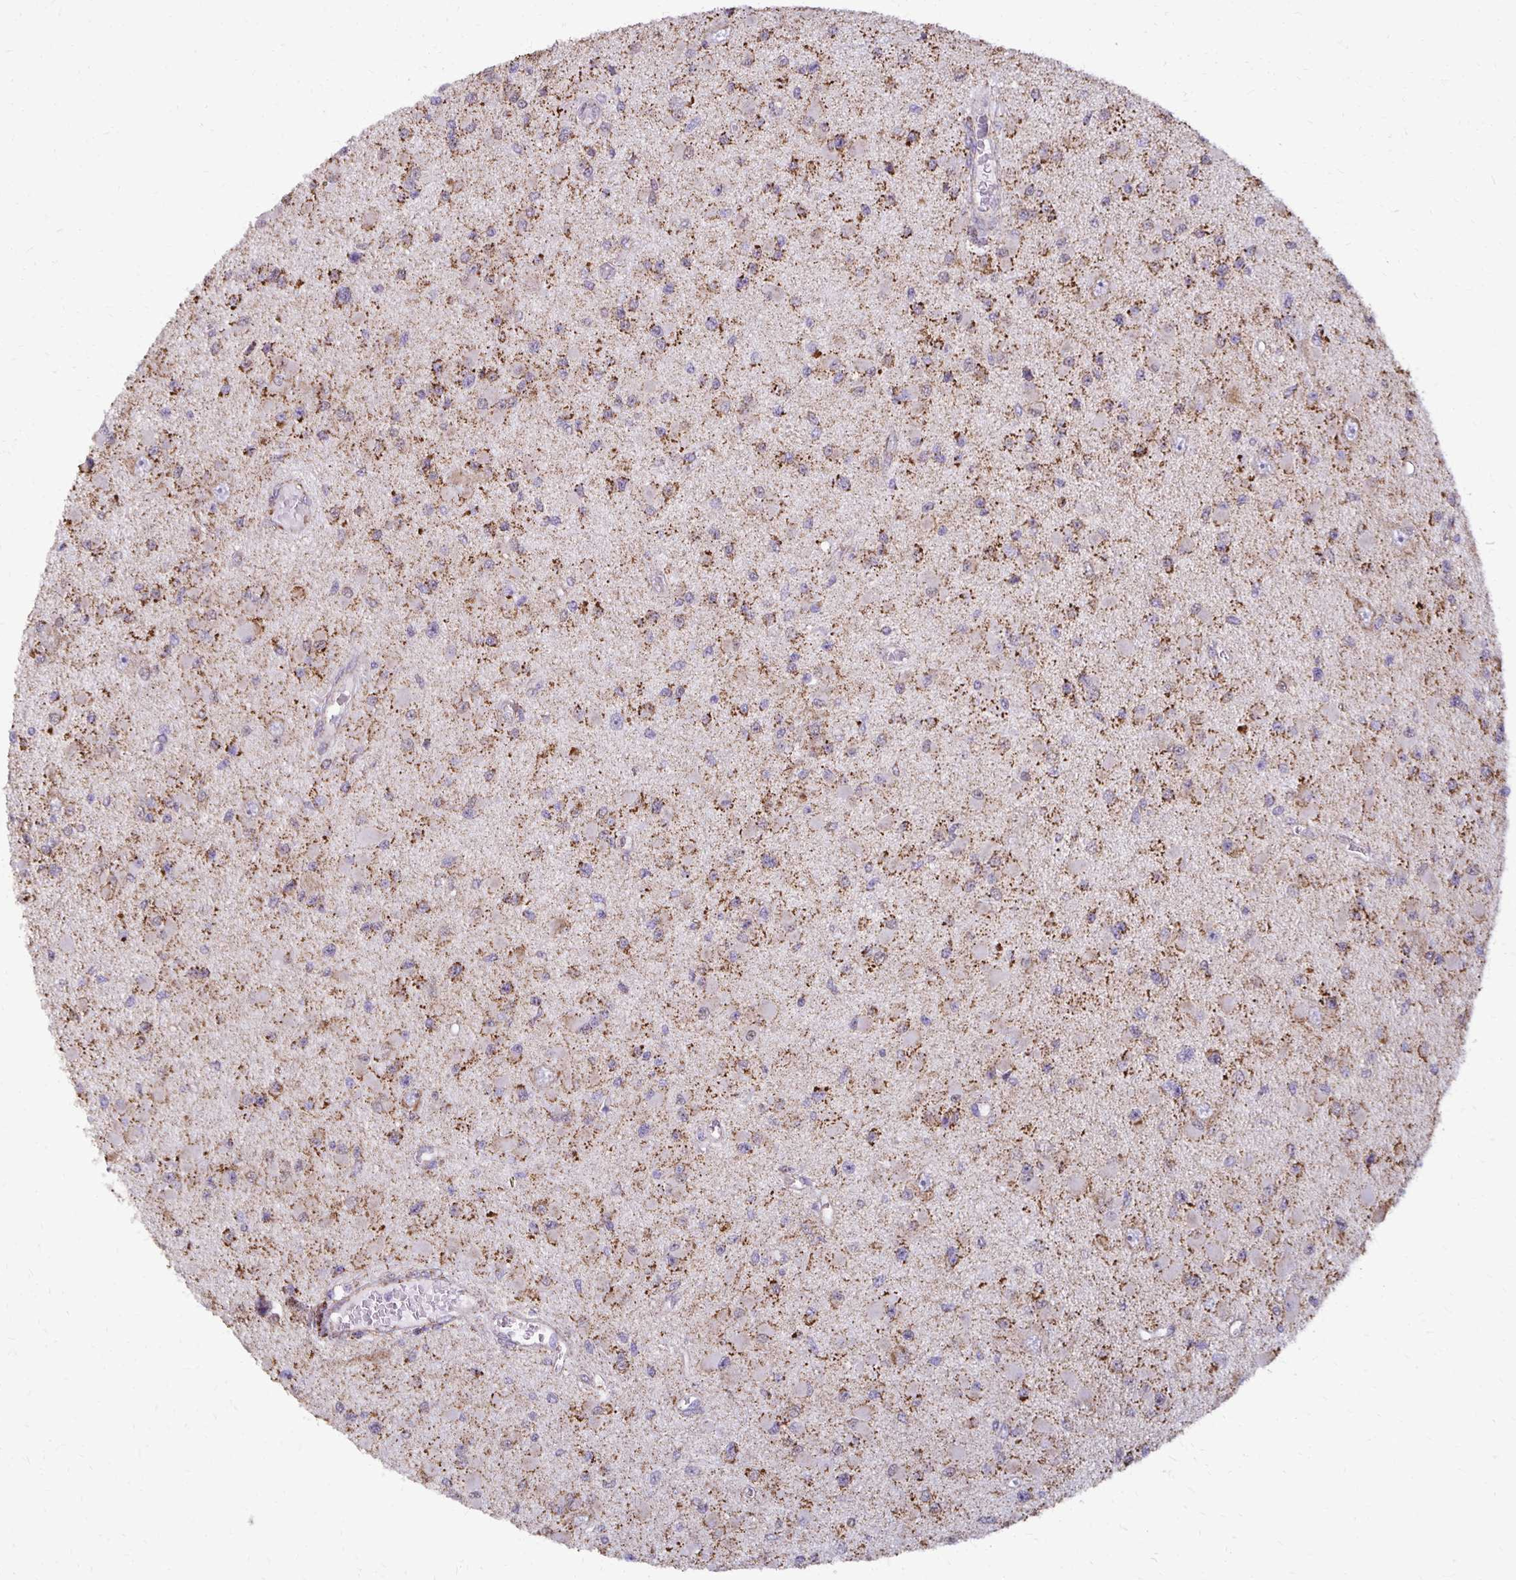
{"staining": {"intensity": "moderate", "quantity": ">75%", "location": "cytoplasmic/membranous"}, "tissue": "glioma", "cell_type": "Tumor cells", "image_type": "cancer", "snomed": [{"axis": "morphology", "description": "Glioma, malignant, High grade"}, {"axis": "topography", "description": "Brain"}], "caption": "A histopathology image of high-grade glioma (malignant) stained for a protein demonstrates moderate cytoplasmic/membranous brown staining in tumor cells. The protein is stained brown, and the nuclei are stained in blue (DAB IHC with brightfield microscopy, high magnification).", "gene": "IER3", "patient": {"sex": "male", "age": 54}}